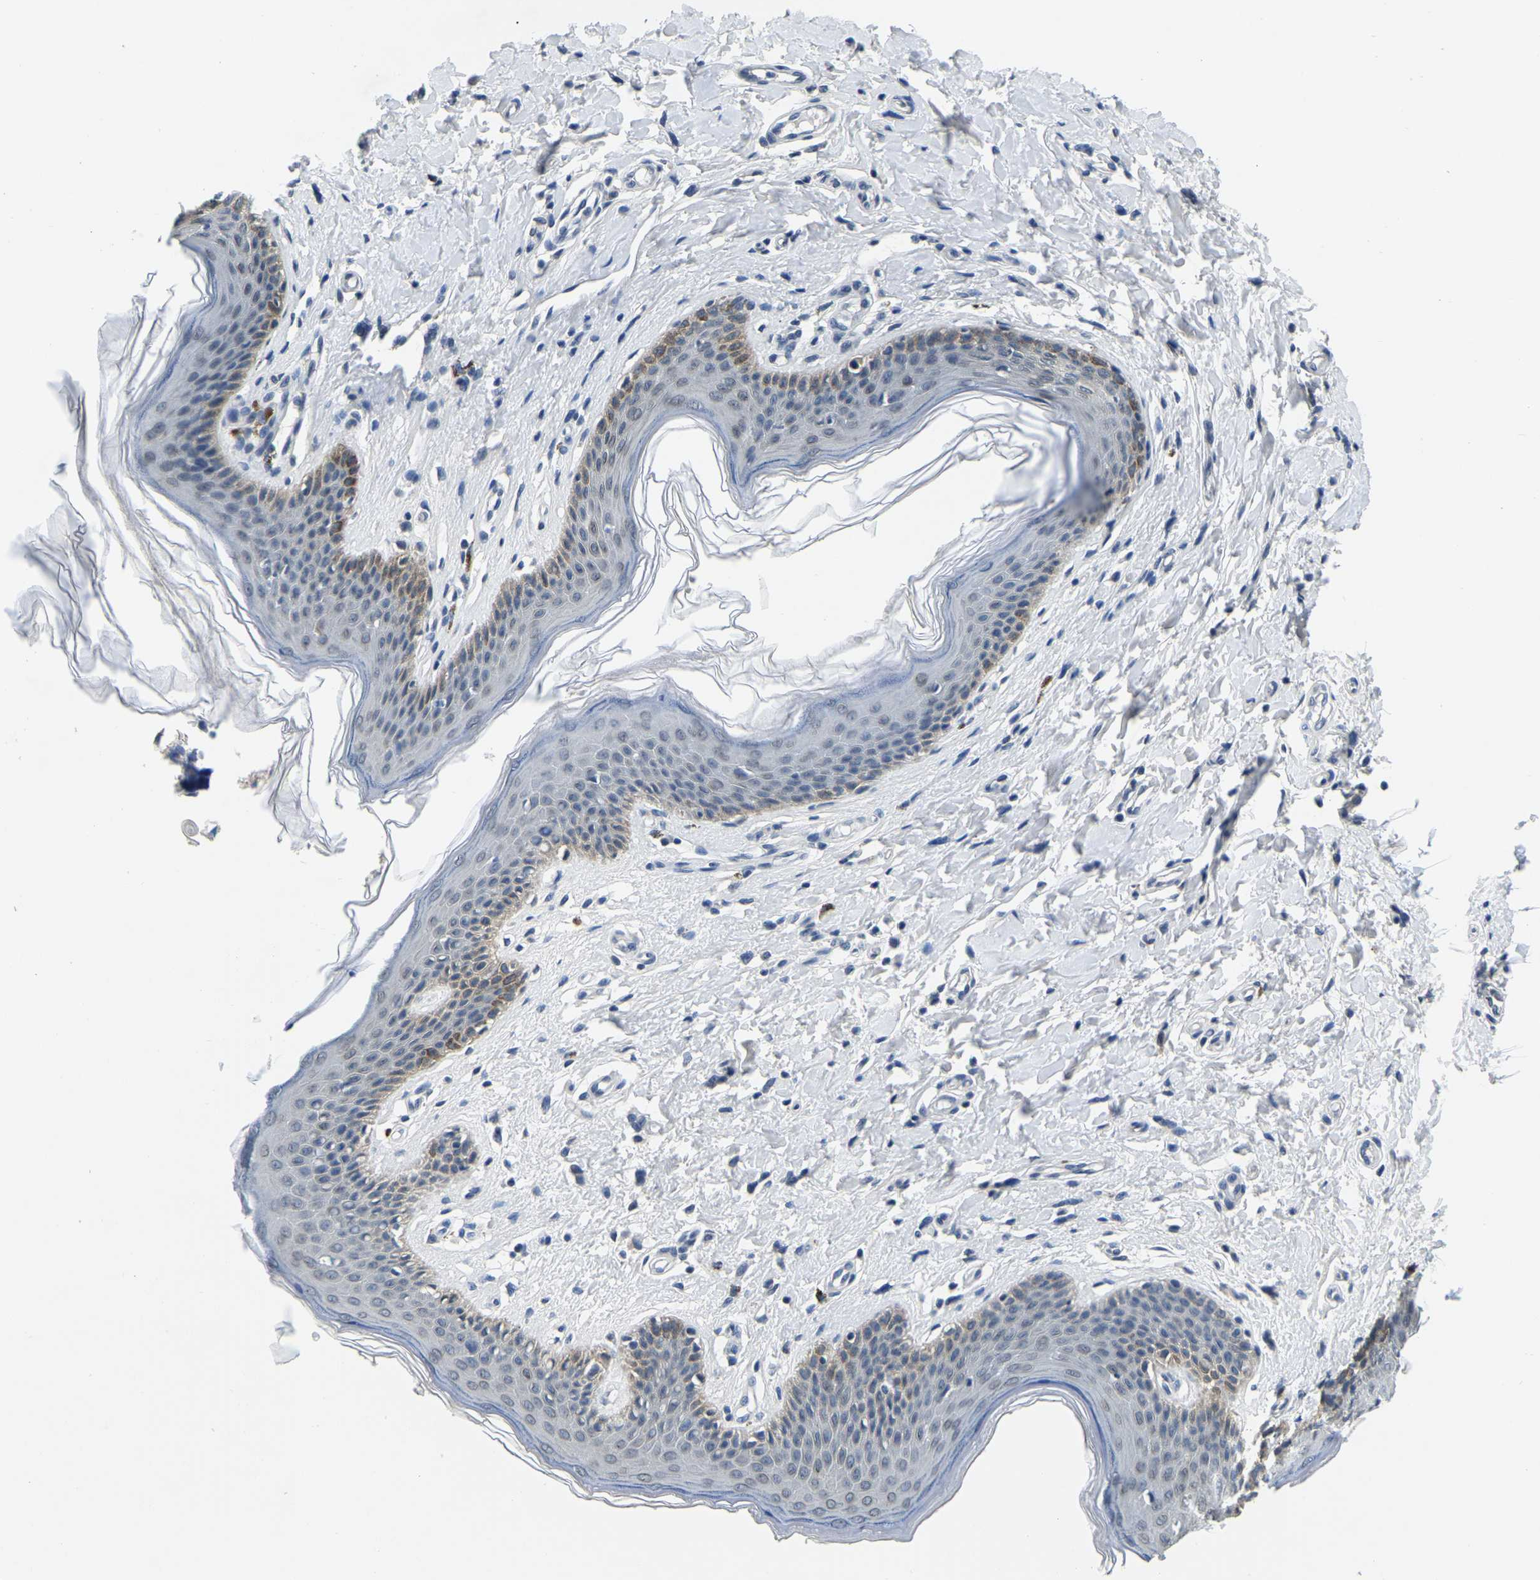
{"staining": {"intensity": "weak", "quantity": "25%-75%", "location": "cytoplasmic/membranous,nuclear"}, "tissue": "skin", "cell_type": "Epidermal cells", "image_type": "normal", "snomed": [{"axis": "morphology", "description": "Normal tissue, NOS"}, {"axis": "topography", "description": "Vulva"}], "caption": "Unremarkable skin was stained to show a protein in brown. There is low levels of weak cytoplasmic/membranous,nuclear staining in approximately 25%-75% of epidermal cells. (Brightfield microscopy of DAB IHC at high magnification).", "gene": "RANBP2", "patient": {"sex": "female", "age": 66}}